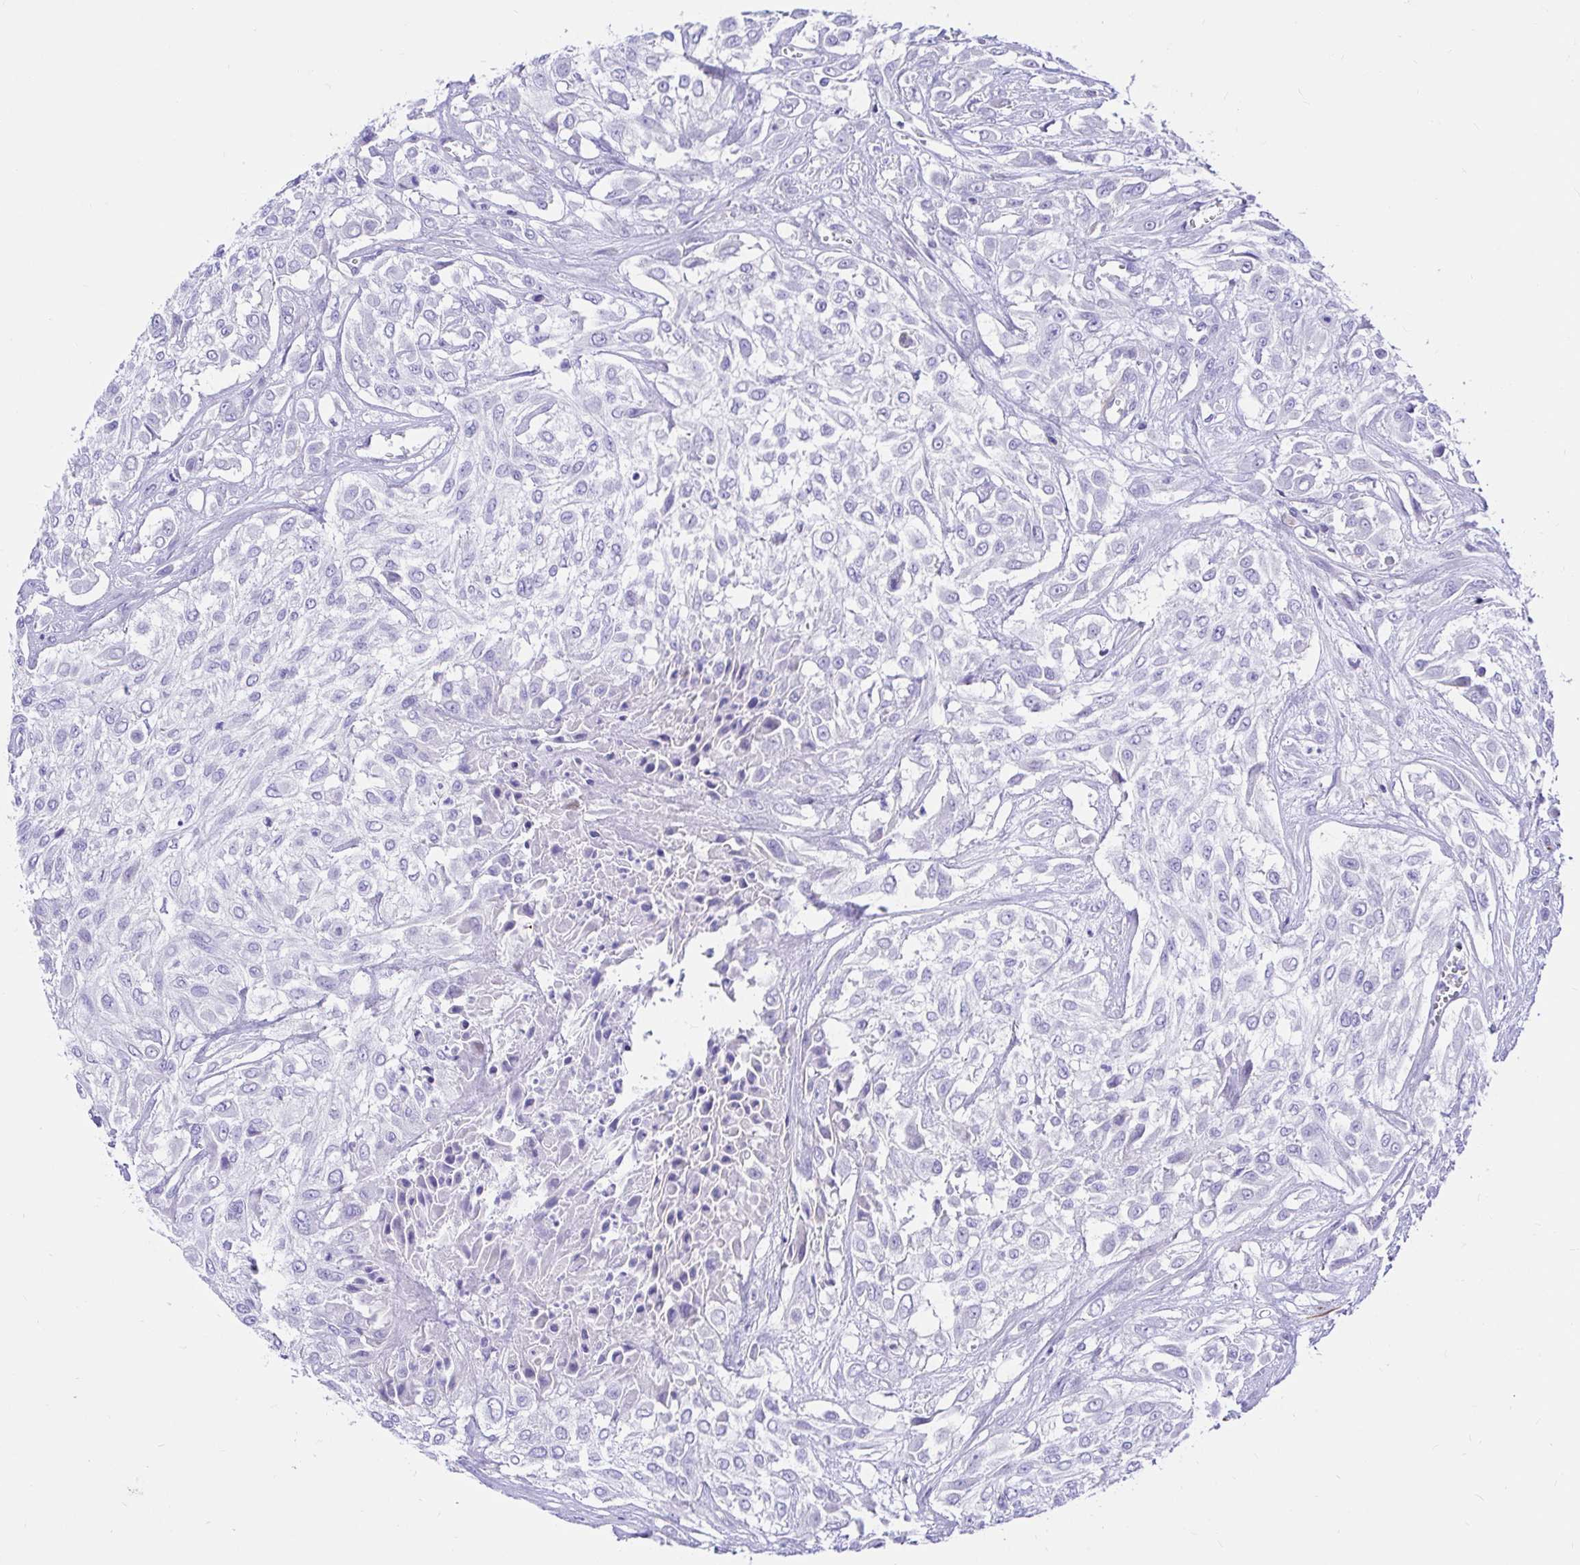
{"staining": {"intensity": "negative", "quantity": "none", "location": "none"}, "tissue": "urothelial cancer", "cell_type": "Tumor cells", "image_type": "cancer", "snomed": [{"axis": "morphology", "description": "Urothelial carcinoma, High grade"}, {"axis": "topography", "description": "Urinary bladder"}], "caption": "Image shows no protein positivity in tumor cells of high-grade urothelial carcinoma tissue.", "gene": "BACE2", "patient": {"sex": "male", "age": 57}}